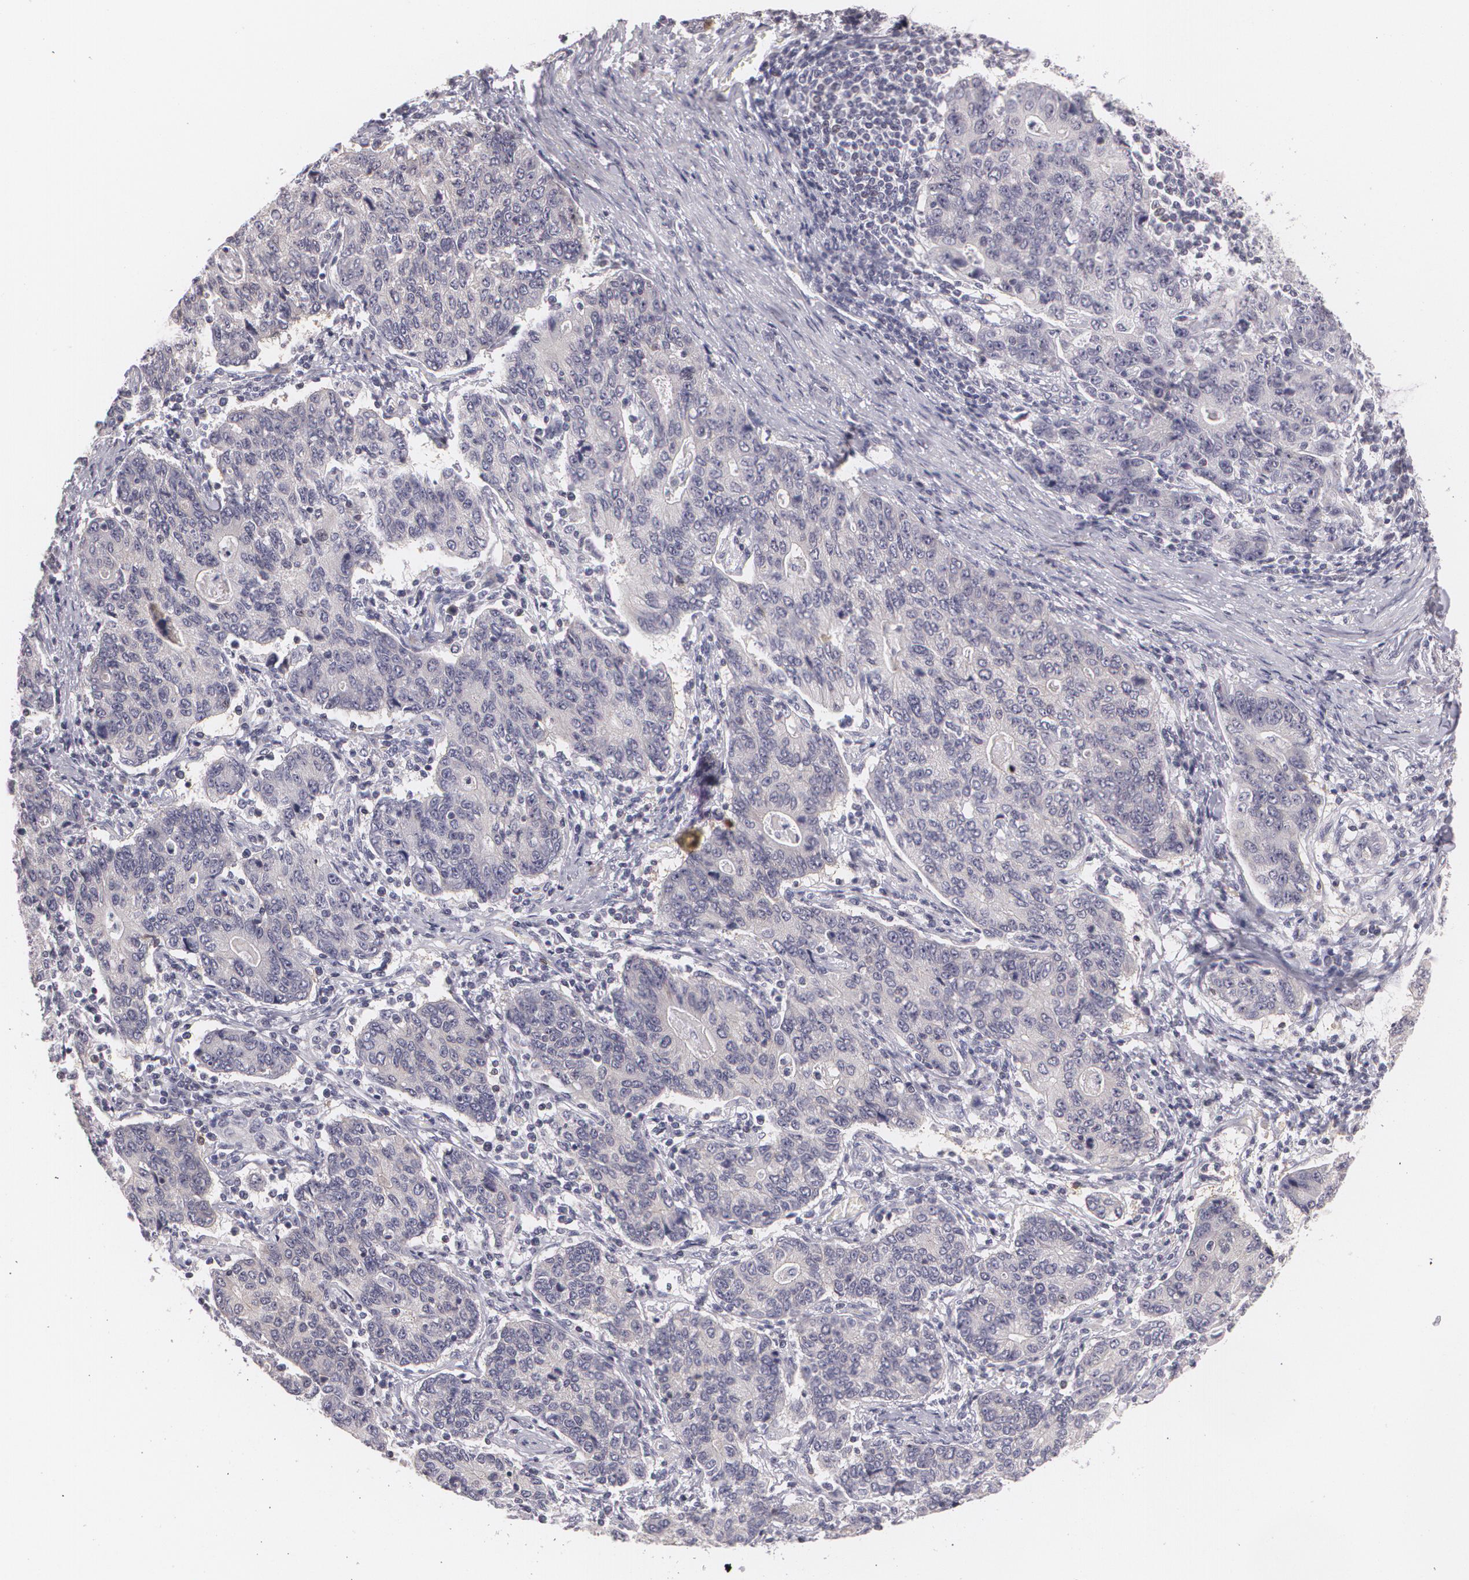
{"staining": {"intensity": "negative", "quantity": "none", "location": "none"}, "tissue": "stomach cancer", "cell_type": "Tumor cells", "image_type": "cancer", "snomed": [{"axis": "morphology", "description": "Adenocarcinoma, NOS"}, {"axis": "topography", "description": "Esophagus"}, {"axis": "topography", "description": "Stomach"}], "caption": "This is an immunohistochemistry (IHC) histopathology image of human adenocarcinoma (stomach). There is no positivity in tumor cells.", "gene": "ZBTB16", "patient": {"sex": "male", "age": 74}}